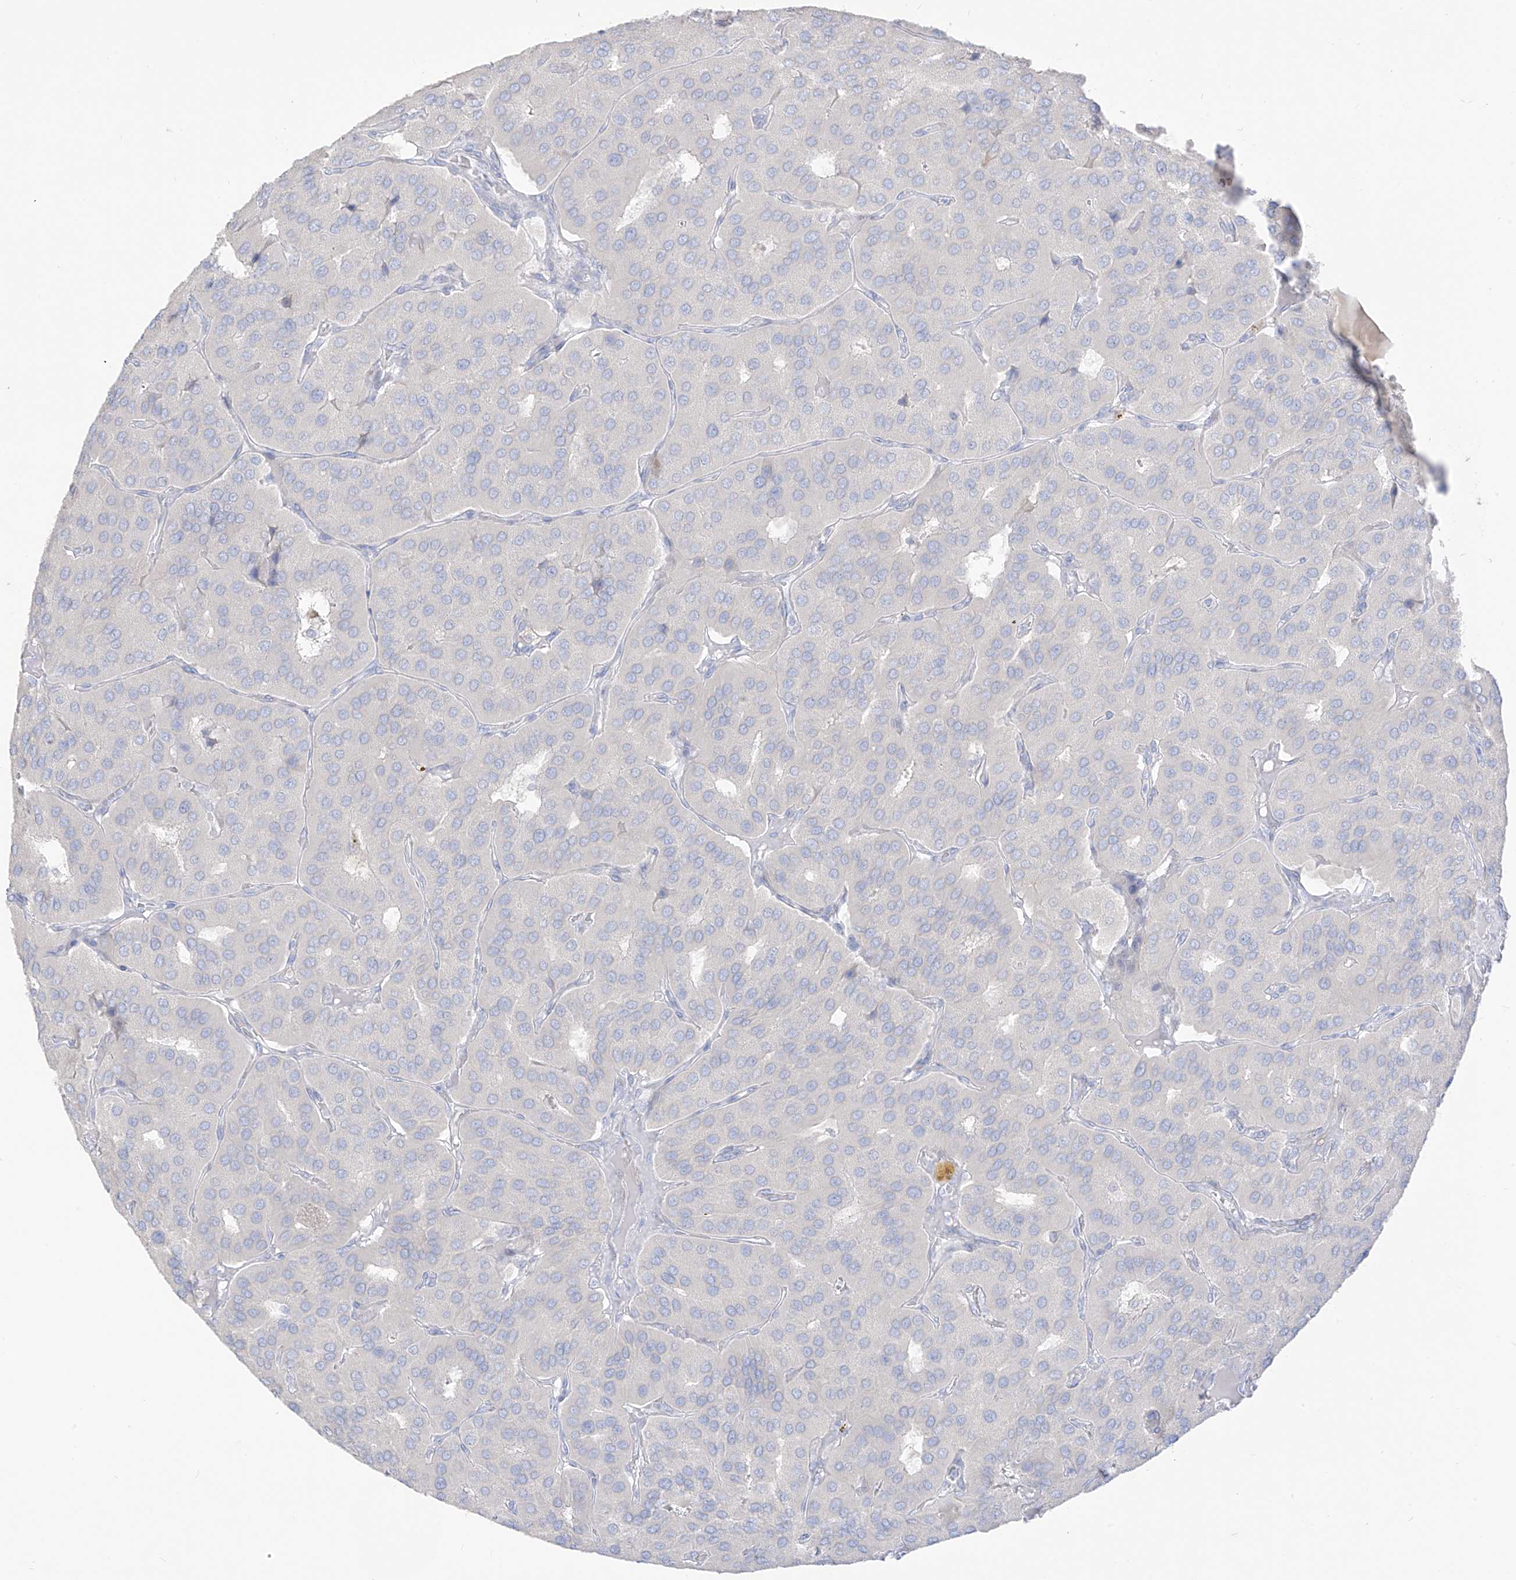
{"staining": {"intensity": "negative", "quantity": "none", "location": "none"}, "tissue": "parathyroid gland", "cell_type": "Glandular cells", "image_type": "normal", "snomed": [{"axis": "morphology", "description": "Normal tissue, NOS"}, {"axis": "morphology", "description": "Adenoma, NOS"}, {"axis": "topography", "description": "Parathyroid gland"}], "caption": "Parathyroid gland was stained to show a protein in brown. There is no significant expression in glandular cells. (DAB (3,3'-diaminobenzidine) immunohistochemistry (IHC) with hematoxylin counter stain).", "gene": "ARHGEF40", "patient": {"sex": "female", "age": 86}}